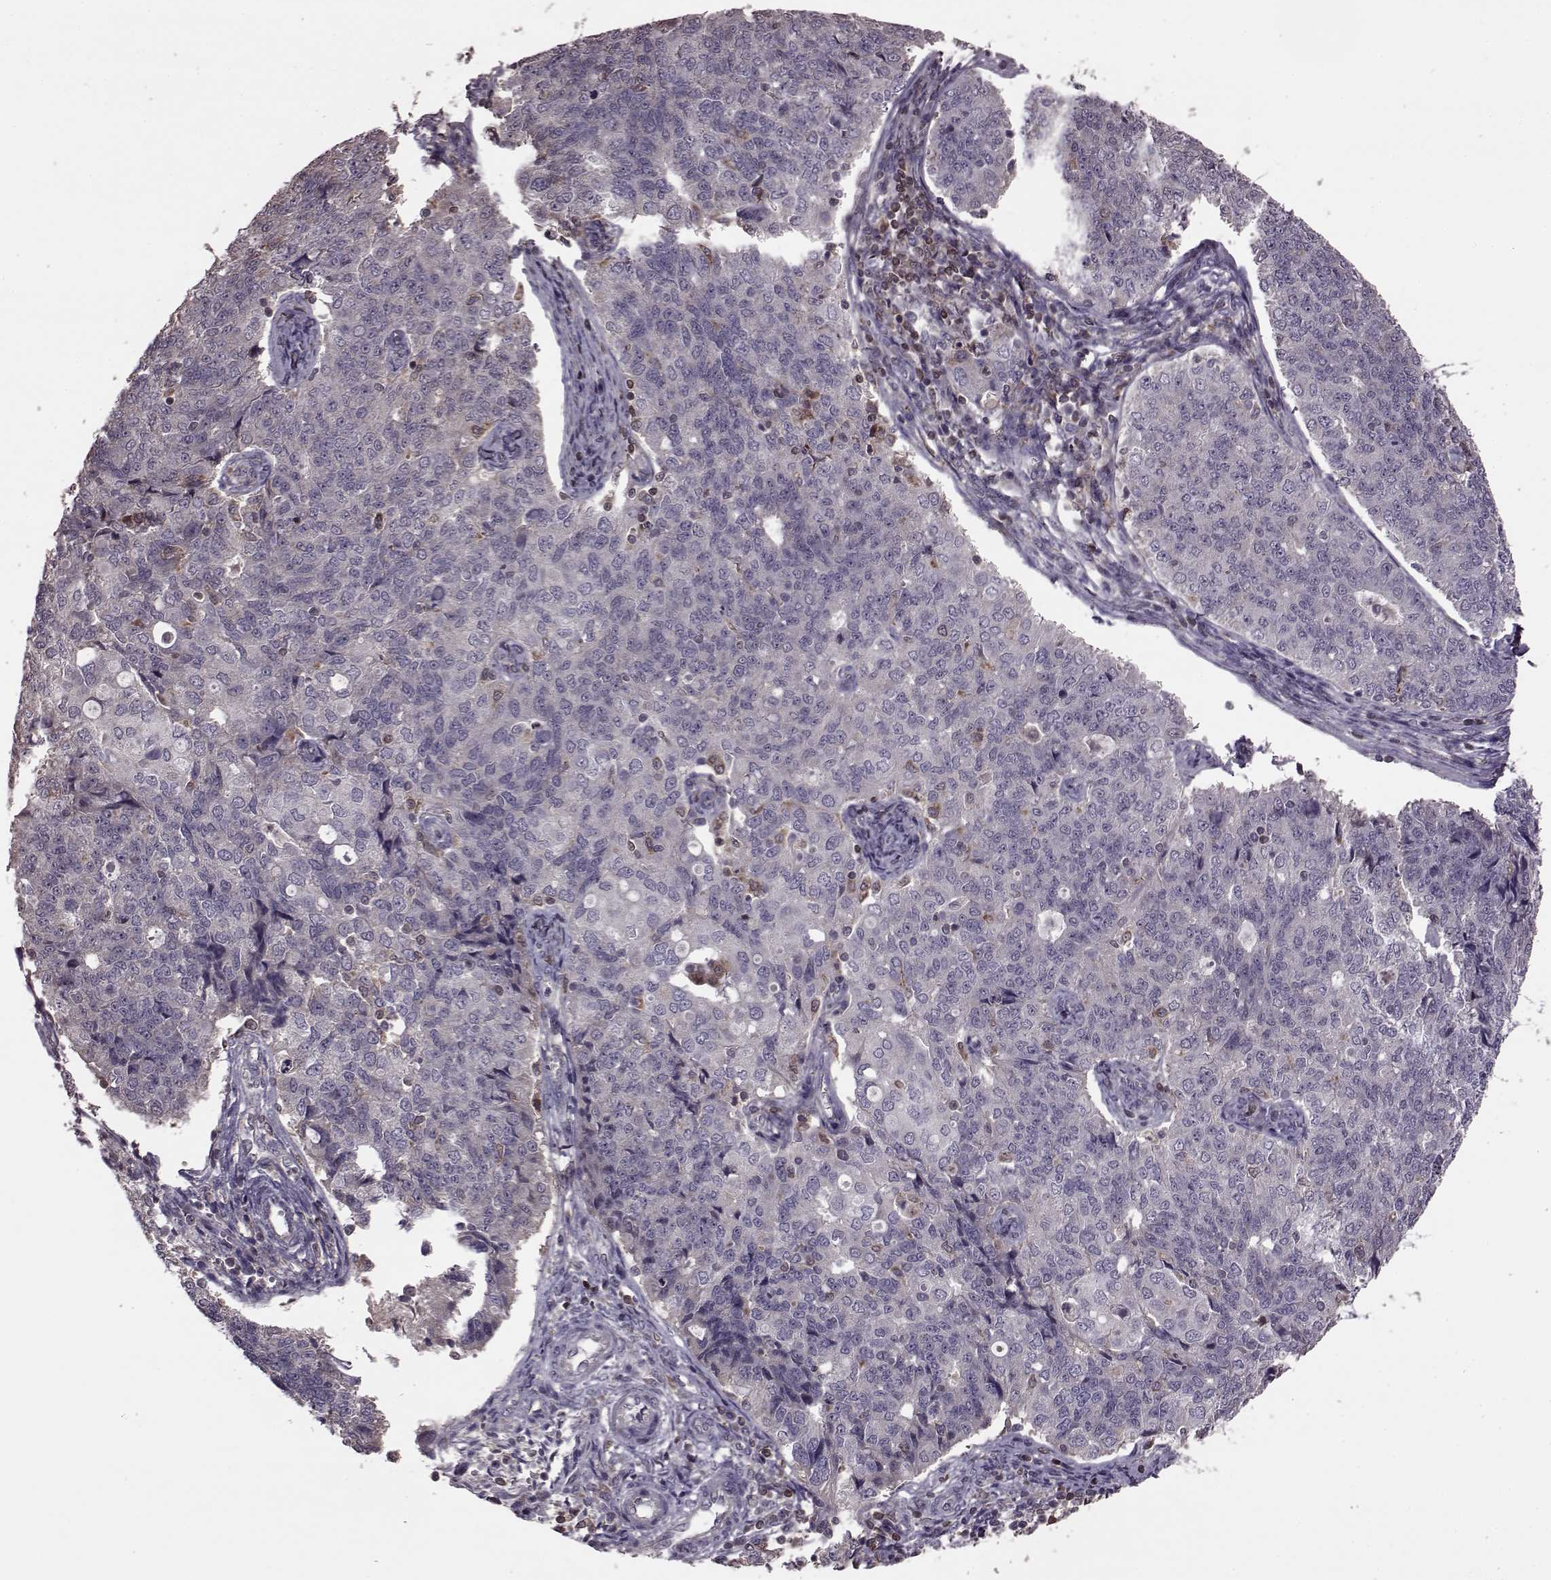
{"staining": {"intensity": "negative", "quantity": "none", "location": "none"}, "tissue": "endometrial cancer", "cell_type": "Tumor cells", "image_type": "cancer", "snomed": [{"axis": "morphology", "description": "Adenocarcinoma, NOS"}, {"axis": "topography", "description": "Endometrium"}], "caption": "Tumor cells are negative for brown protein staining in adenocarcinoma (endometrial).", "gene": "CDC42SE1", "patient": {"sex": "female", "age": 43}}